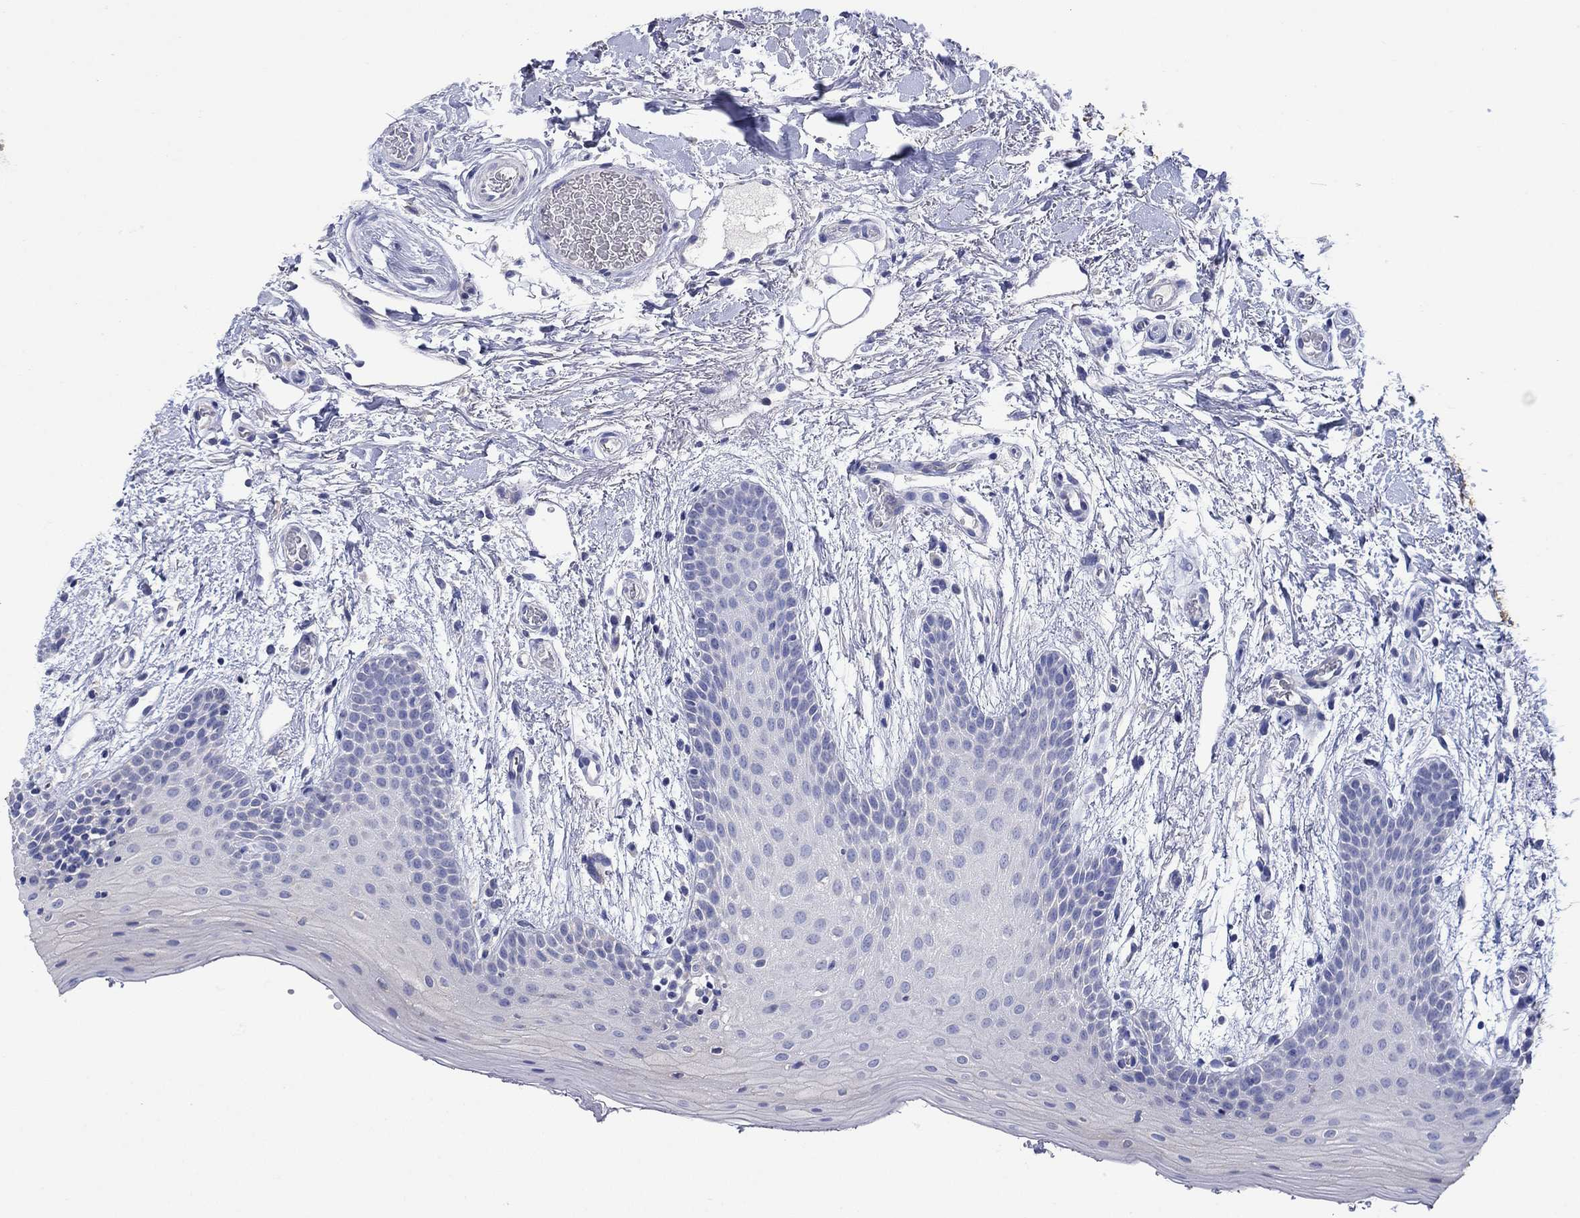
{"staining": {"intensity": "negative", "quantity": "none", "location": "none"}, "tissue": "oral mucosa", "cell_type": "Squamous epithelial cells", "image_type": "normal", "snomed": [{"axis": "morphology", "description": "Normal tissue, NOS"}, {"axis": "topography", "description": "Oral tissue"}, {"axis": "topography", "description": "Tounge, NOS"}], "caption": "Oral mucosa was stained to show a protein in brown. There is no significant staining in squamous epithelial cells. (DAB (3,3'-diaminobenzidine) immunohistochemistry visualized using brightfield microscopy, high magnification).", "gene": "CLVS1", "patient": {"sex": "female", "age": 86}}